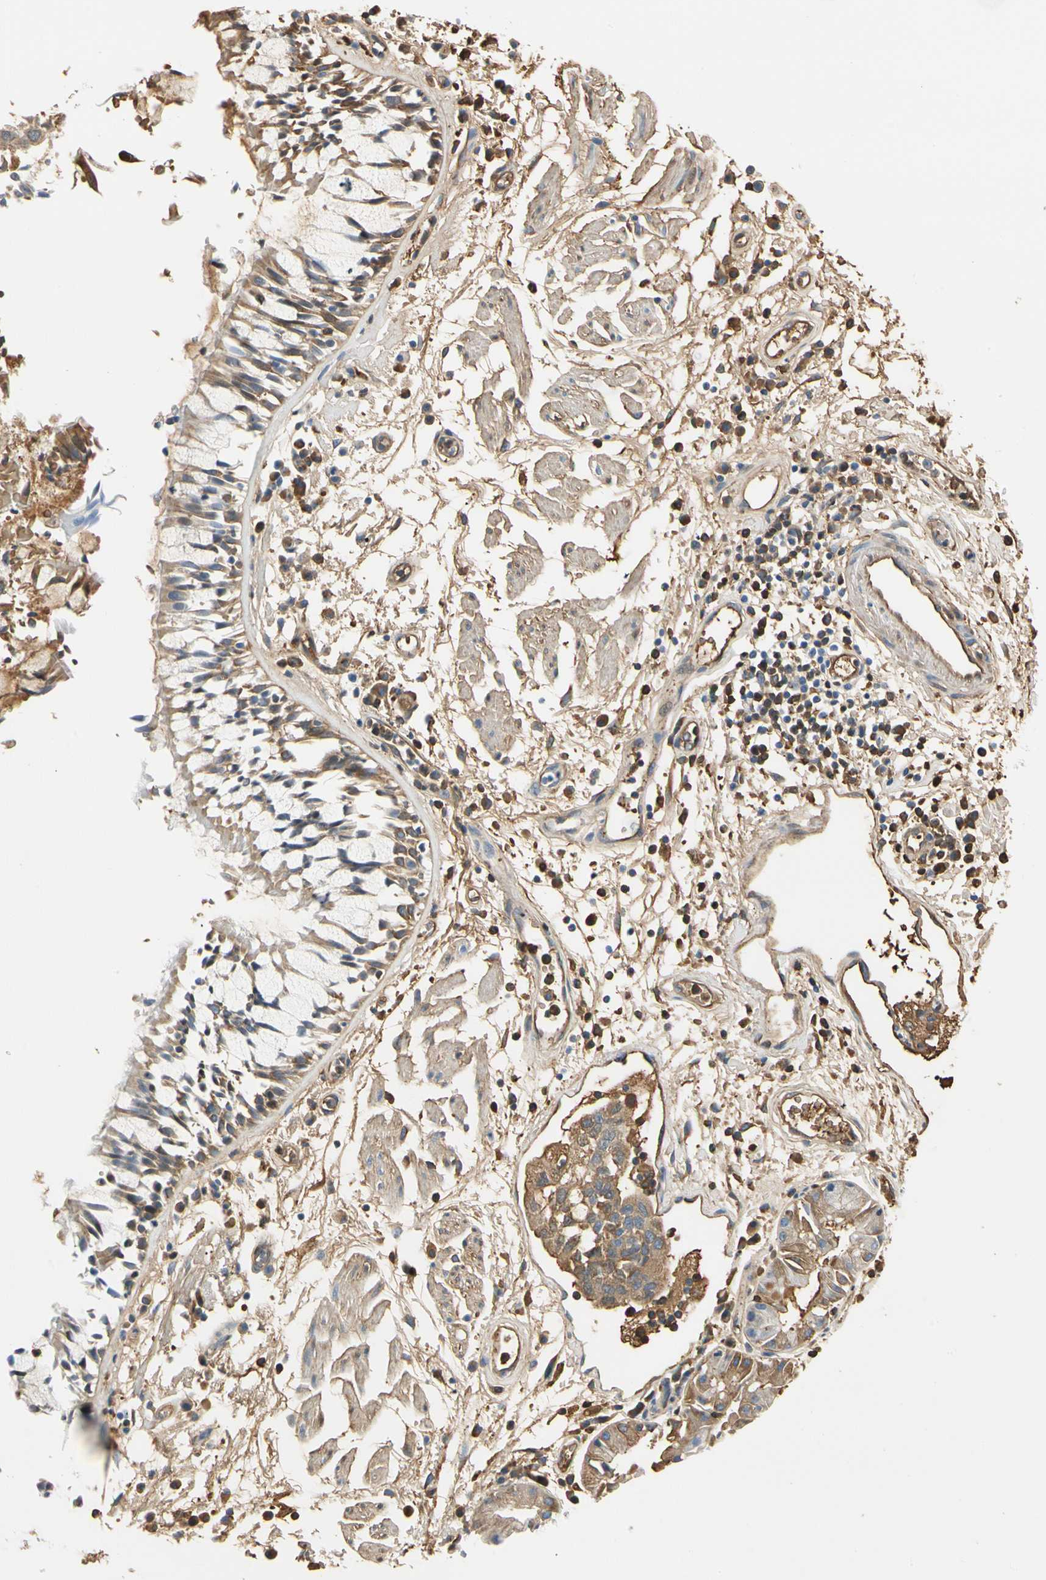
{"staining": {"intensity": "moderate", "quantity": ">75%", "location": "cytoplasmic/membranous"}, "tissue": "adipose tissue", "cell_type": "Adipocytes", "image_type": "normal", "snomed": [{"axis": "morphology", "description": "Normal tissue, NOS"}, {"axis": "morphology", "description": "Adenocarcinoma, NOS"}, {"axis": "topography", "description": "Cartilage tissue"}, {"axis": "topography", "description": "Bronchus"}, {"axis": "topography", "description": "Lung"}], "caption": "Moderate cytoplasmic/membranous positivity is present in about >75% of adipocytes in unremarkable adipose tissue. The protein is stained brown, and the nuclei are stained in blue (DAB (3,3'-diaminobenzidine) IHC with brightfield microscopy, high magnification).", "gene": "LAMB3", "patient": {"sex": "female", "age": 67}}